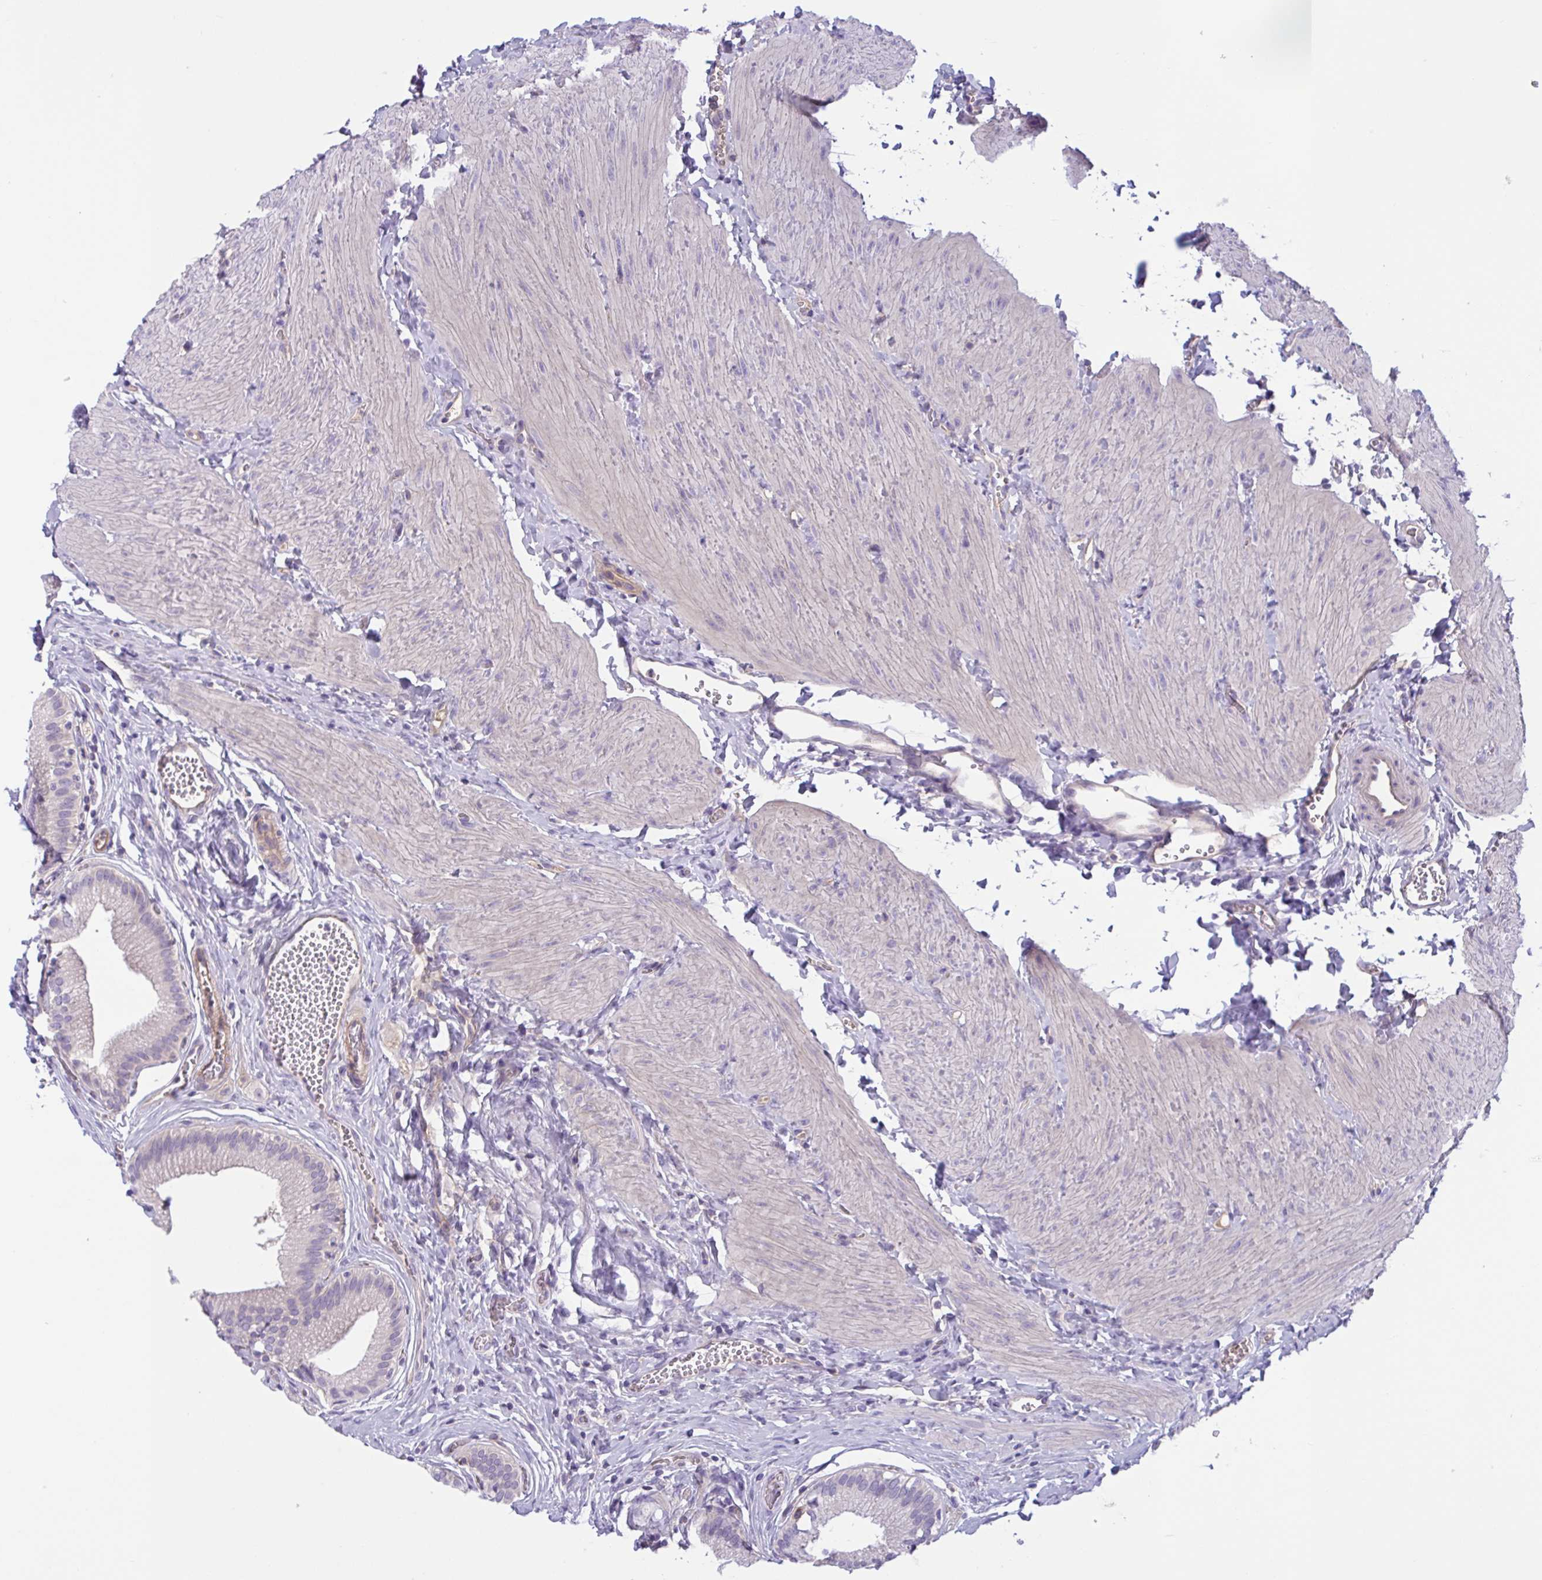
{"staining": {"intensity": "negative", "quantity": "none", "location": "none"}, "tissue": "gallbladder", "cell_type": "Glandular cells", "image_type": "normal", "snomed": [{"axis": "morphology", "description": "Normal tissue, NOS"}, {"axis": "topography", "description": "Gallbladder"}, {"axis": "topography", "description": "Peripheral nerve tissue"}], "caption": "This is an immunohistochemistry (IHC) histopathology image of unremarkable human gallbladder. There is no staining in glandular cells.", "gene": "TTC7B", "patient": {"sex": "male", "age": 17}}